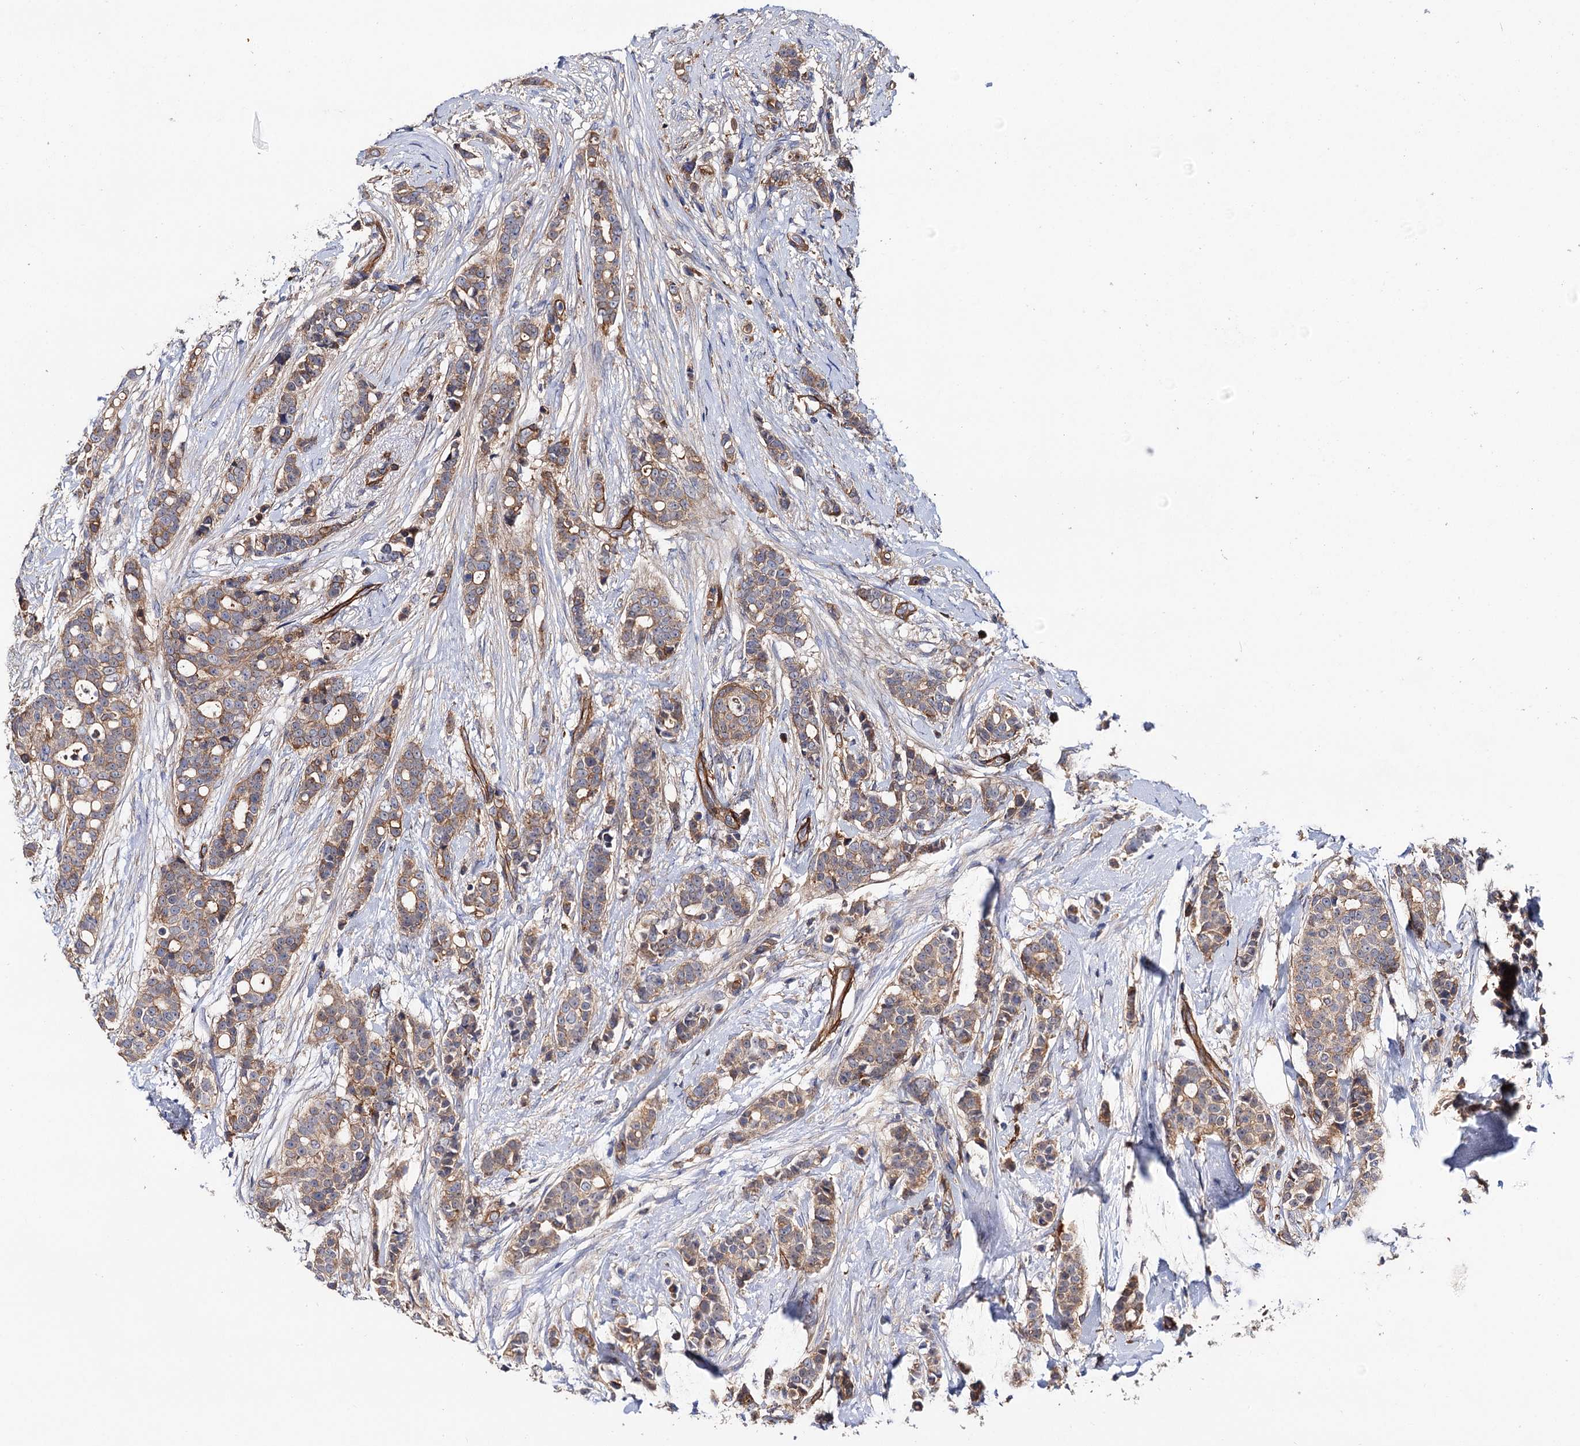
{"staining": {"intensity": "moderate", "quantity": ">75%", "location": "cytoplasmic/membranous"}, "tissue": "breast cancer", "cell_type": "Tumor cells", "image_type": "cancer", "snomed": [{"axis": "morphology", "description": "Lobular carcinoma"}, {"axis": "topography", "description": "Breast"}], "caption": "Immunohistochemistry (IHC) (DAB) staining of breast cancer (lobular carcinoma) exhibits moderate cytoplasmic/membranous protein staining in about >75% of tumor cells. (Stains: DAB in brown, nuclei in blue, Microscopy: brightfield microscopy at high magnification).", "gene": "CSAD", "patient": {"sex": "female", "age": 51}}